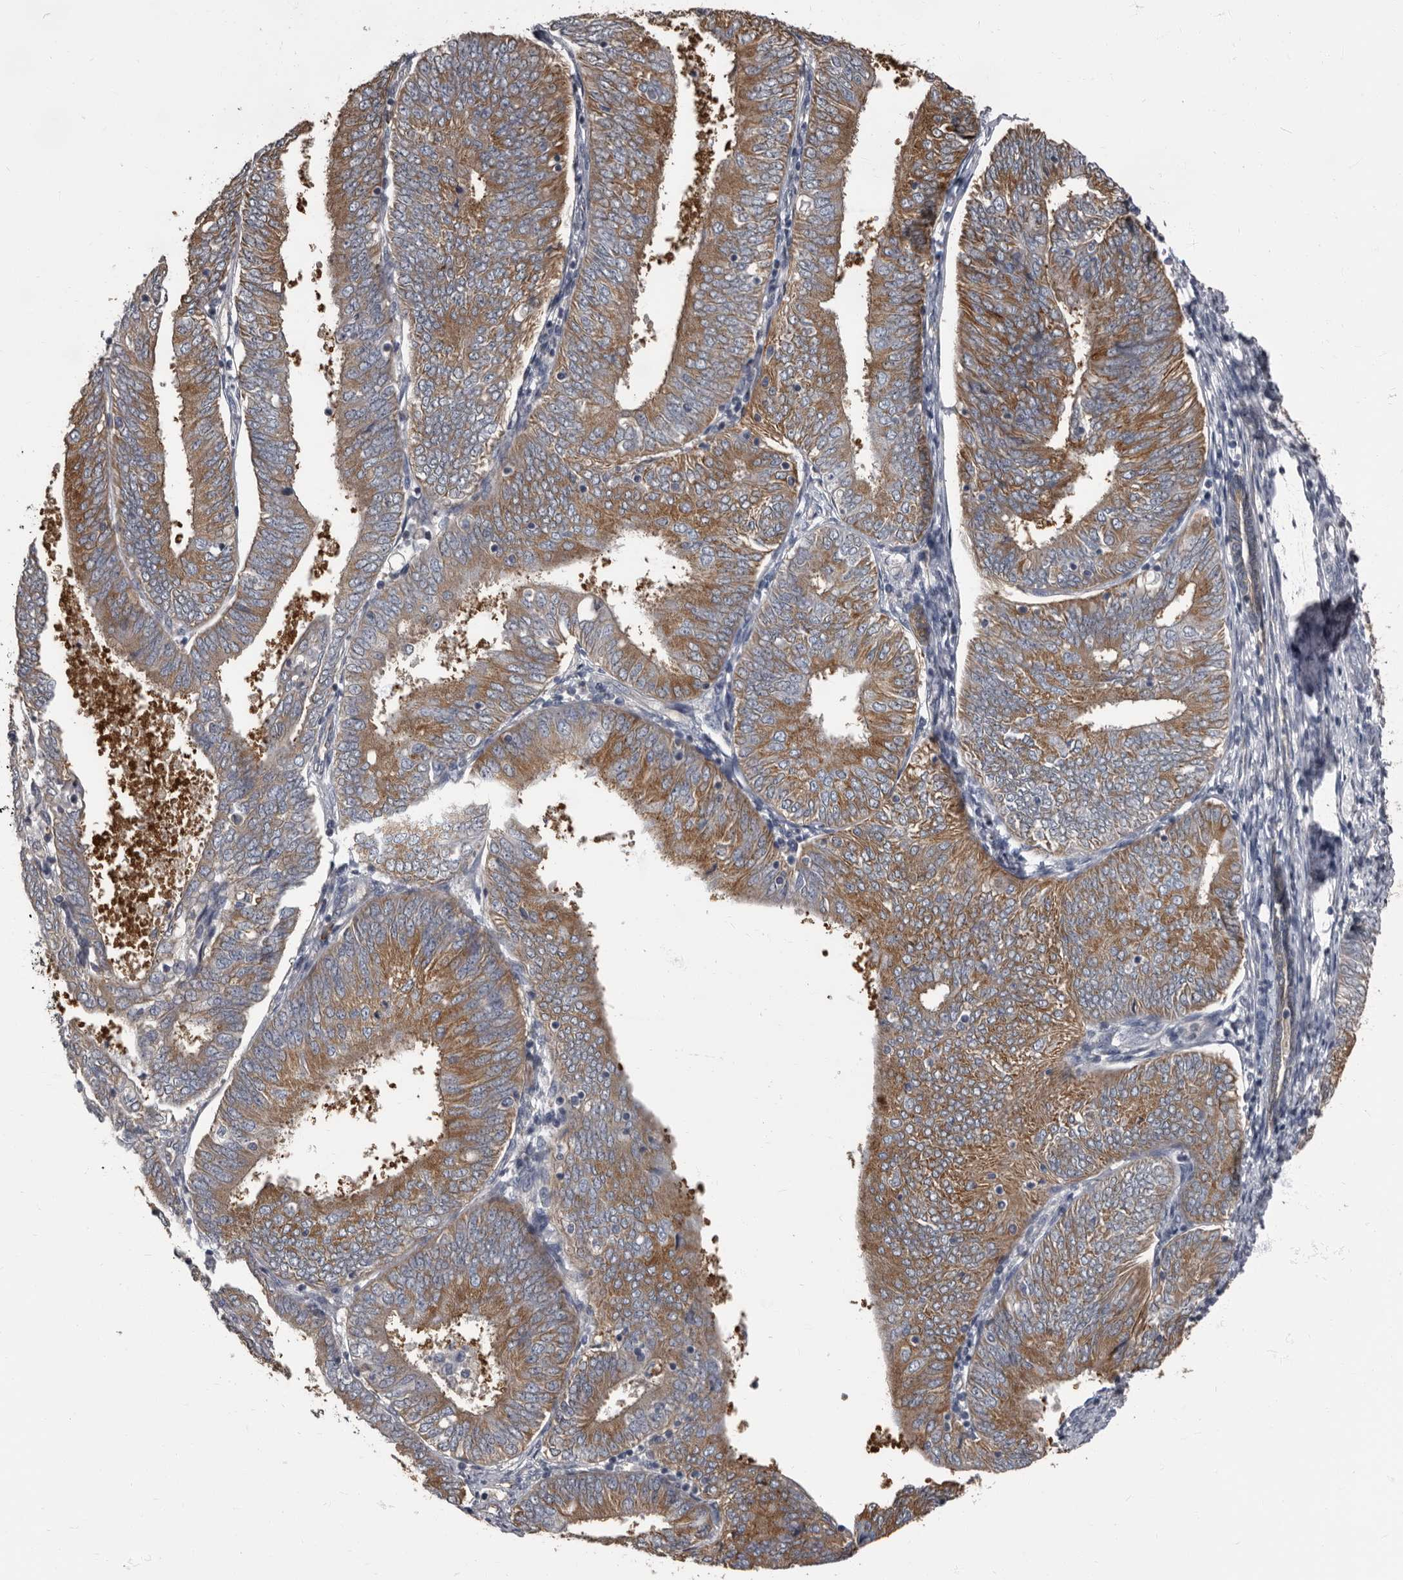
{"staining": {"intensity": "strong", "quantity": ">75%", "location": "cytoplasmic/membranous"}, "tissue": "endometrial cancer", "cell_type": "Tumor cells", "image_type": "cancer", "snomed": [{"axis": "morphology", "description": "Adenocarcinoma, NOS"}, {"axis": "topography", "description": "Endometrium"}], "caption": "This is a micrograph of immunohistochemistry staining of endometrial adenocarcinoma, which shows strong expression in the cytoplasmic/membranous of tumor cells.", "gene": "TPD52L1", "patient": {"sex": "female", "age": 58}}